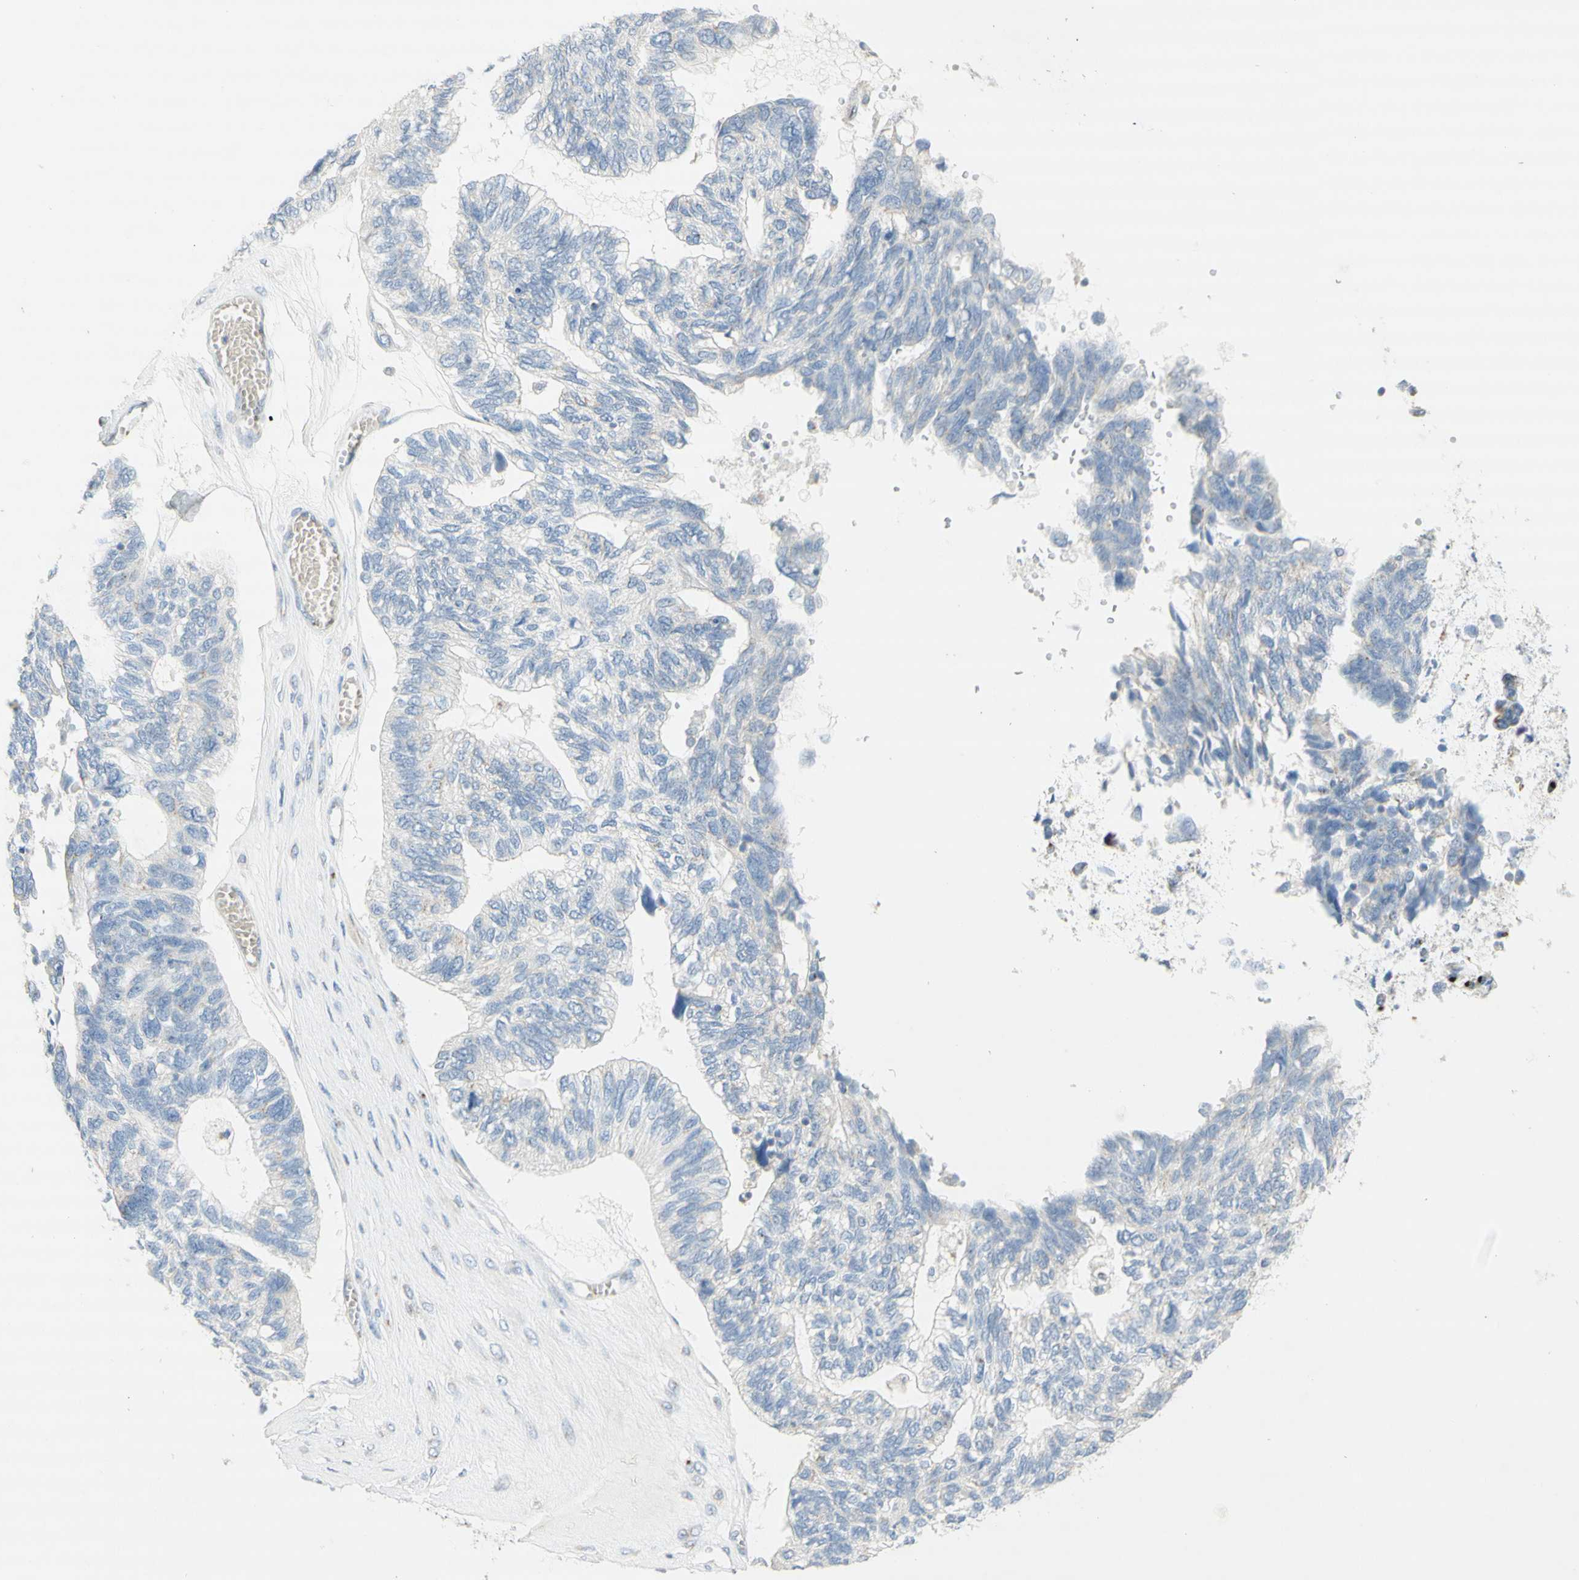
{"staining": {"intensity": "negative", "quantity": "none", "location": "none"}, "tissue": "ovarian cancer", "cell_type": "Tumor cells", "image_type": "cancer", "snomed": [{"axis": "morphology", "description": "Cystadenocarcinoma, serous, NOS"}, {"axis": "topography", "description": "Ovary"}], "caption": "There is no significant staining in tumor cells of serous cystadenocarcinoma (ovarian).", "gene": "MANEA", "patient": {"sex": "female", "age": 79}}